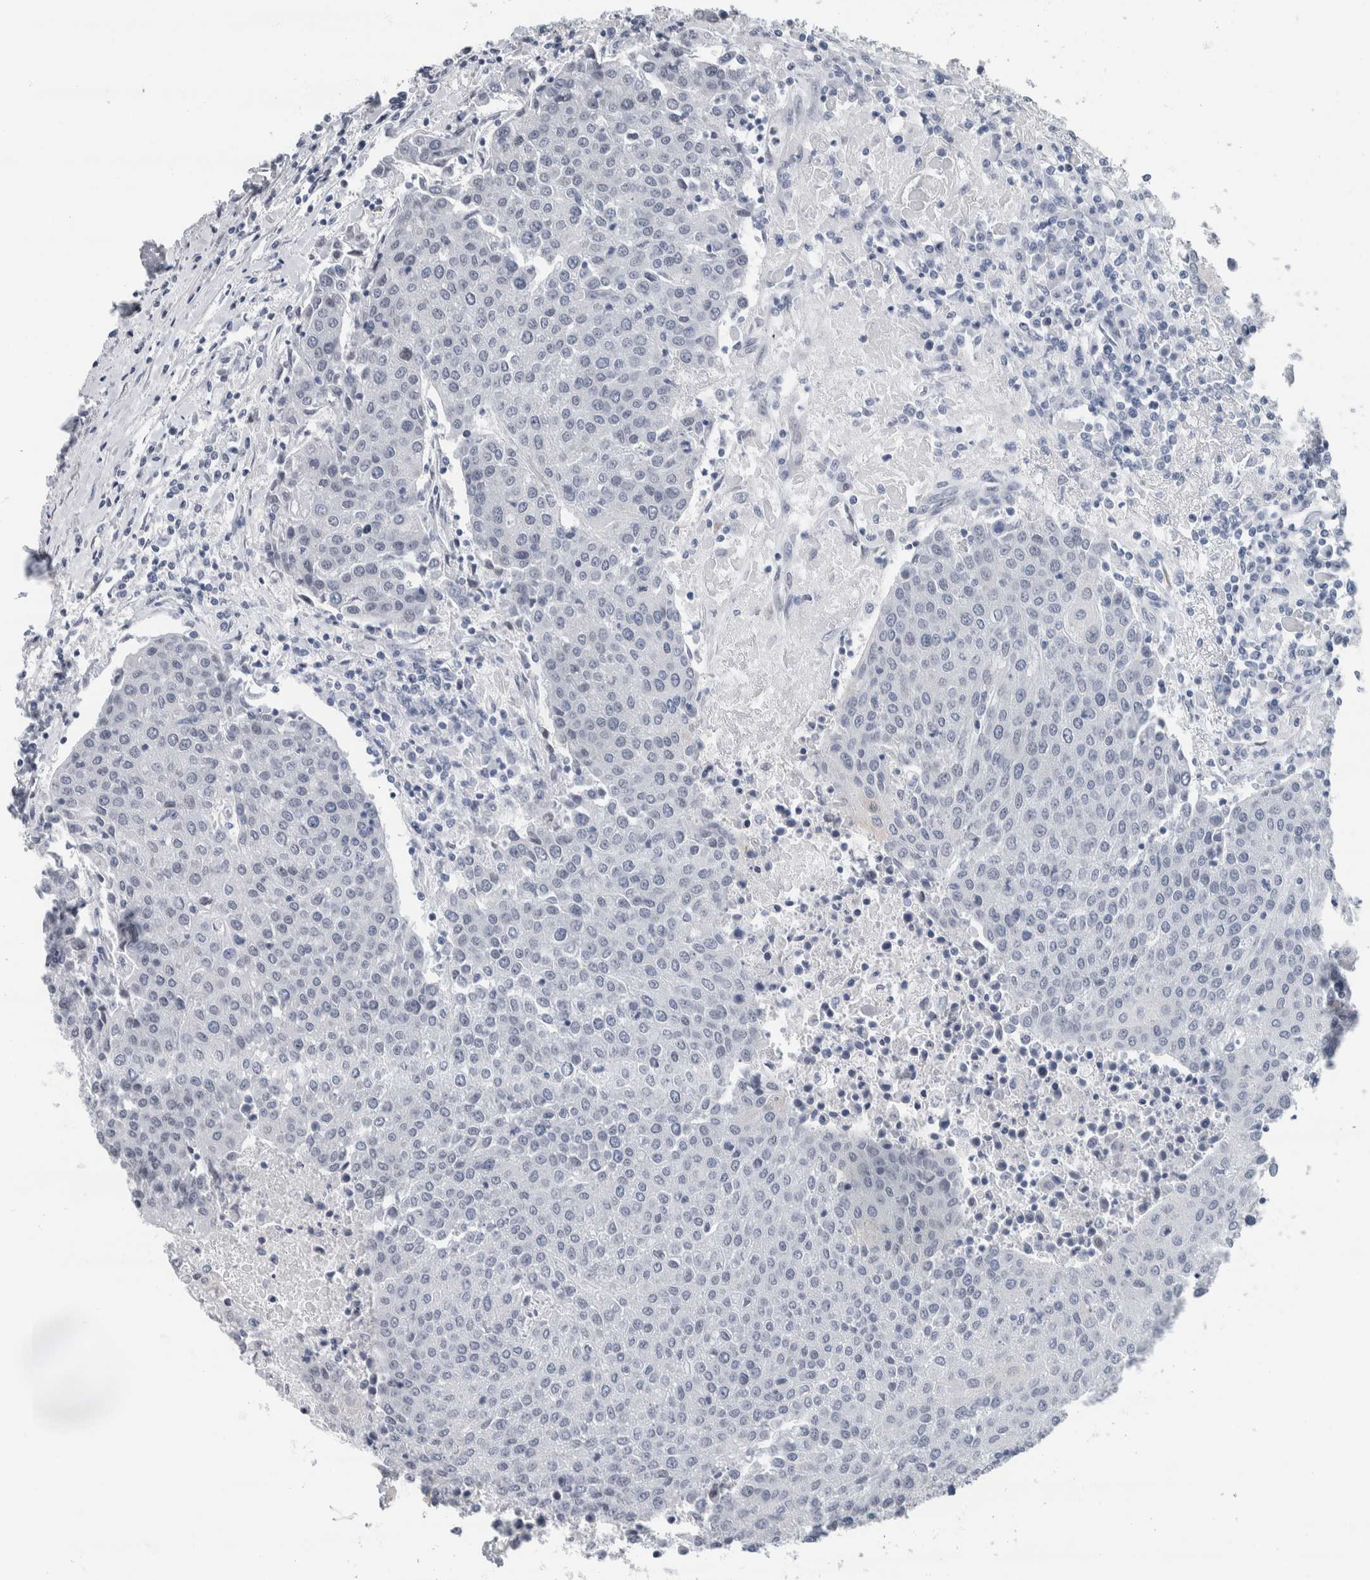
{"staining": {"intensity": "negative", "quantity": "none", "location": "none"}, "tissue": "urothelial cancer", "cell_type": "Tumor cells", "image_type": "cancer", "snomed": [{"axis": "morphology", "description": "Urothelial carcinoma, High grade"}, {"axis": "topography", "description": "Urinary bladder"}], "caption": "There is no significant expression in tumor cells of high-grade urothelial carcinoma. Brightfield microscopy of immunohistochemistry (IHC) stained with DAB (brown) and hematoxylin (blue), captured at high magnification.", "gene": "NEFM", "patient": {"sex": "female", "age": 85}}